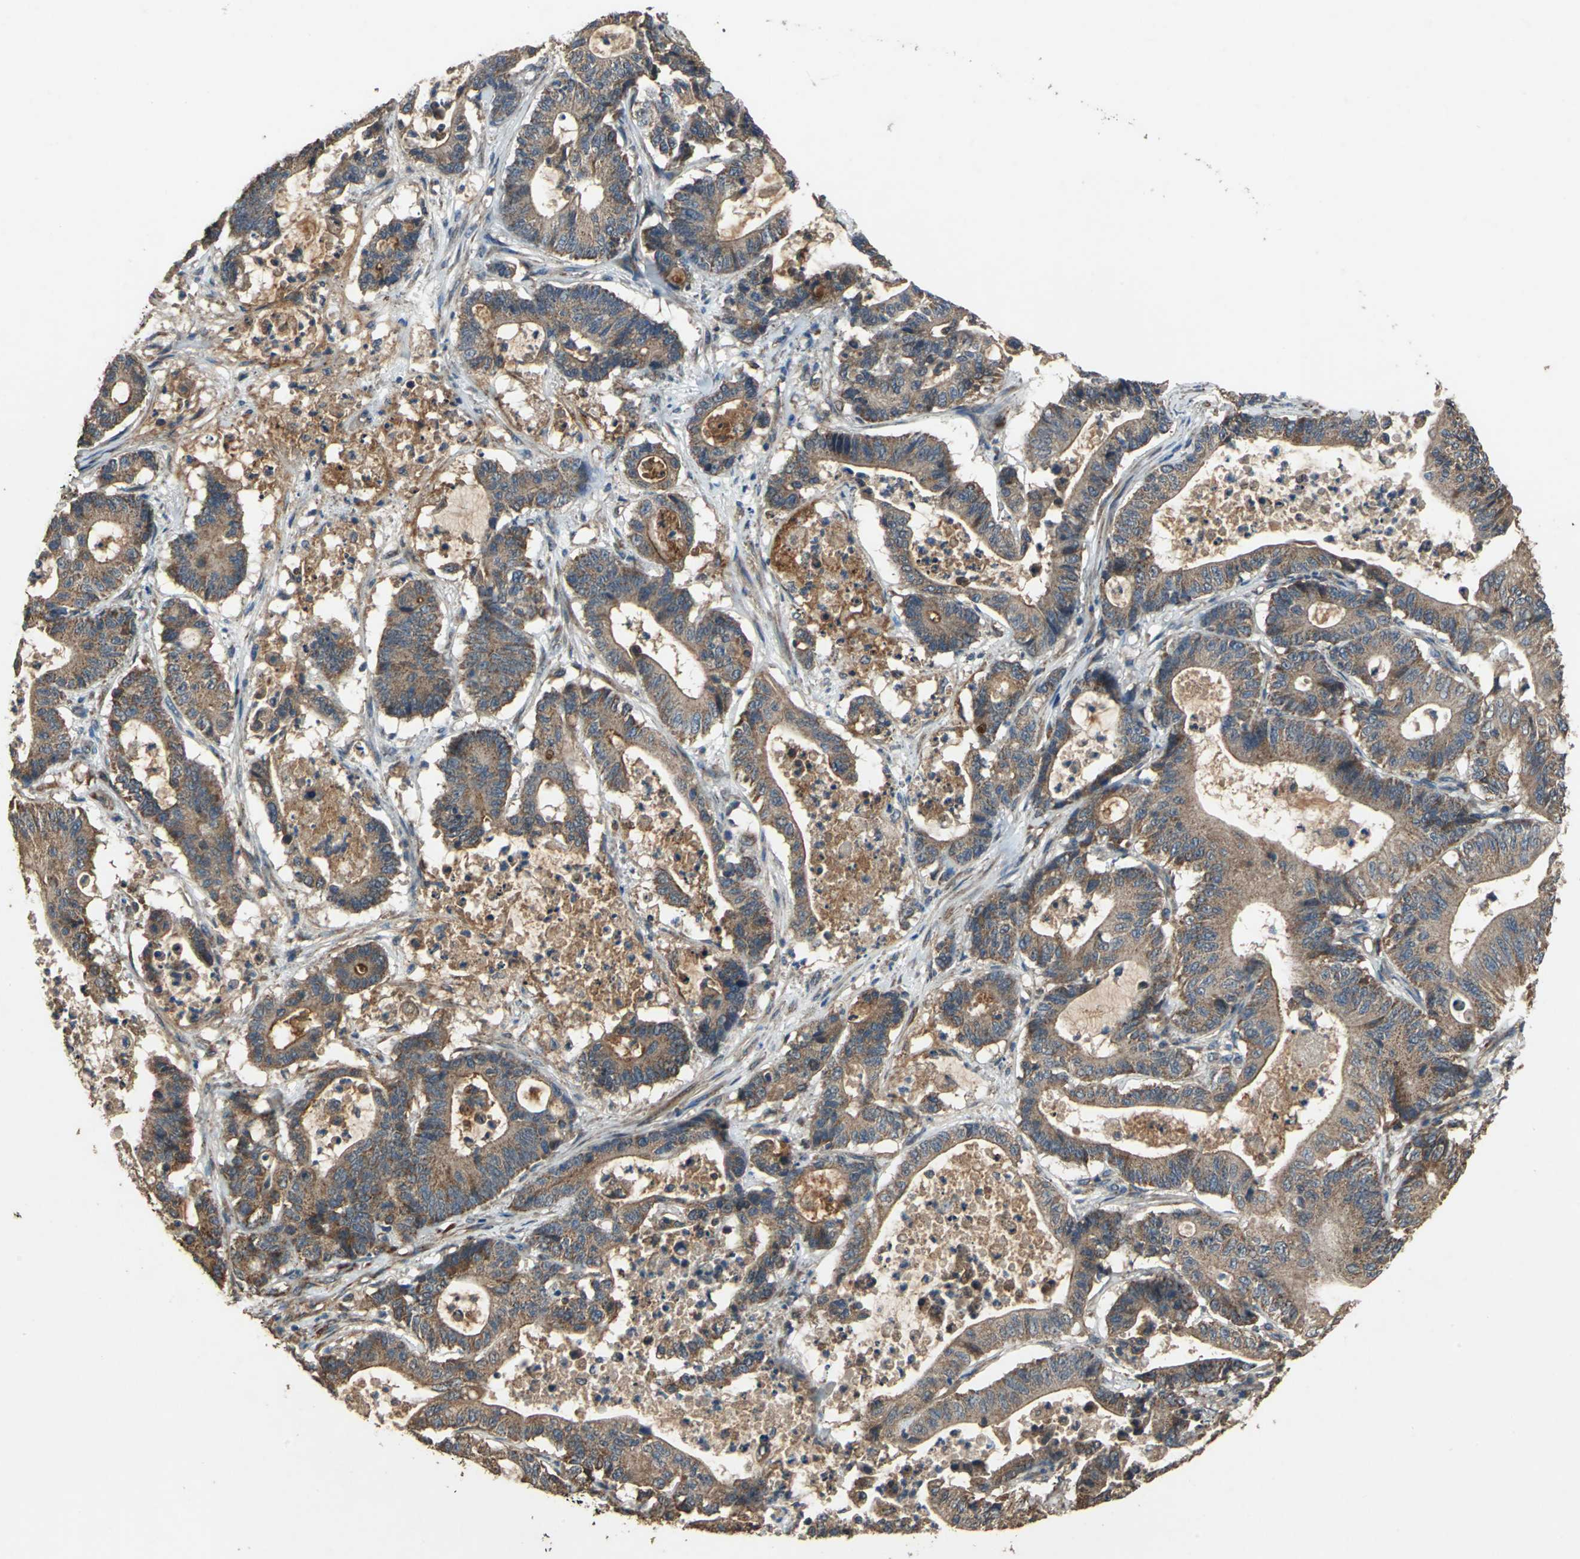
{"staining": {"intensity": "strong", "quantity": ">75%", "location": "cytoplasmic/membranous"}, "tissue": "colorectal cancer", "cell_type": "Tumor cells", "image_type": "cancer", "snomed": [{"axis": "morphology", "description": "Adenocarcinoma, NOS"}, {"axis": "topography", "description": "Colon"}], "caption": "A histopathology image showing strong cytoplasmic/membranous expression in about >75% of tumor cells in adenocarcinoma (colorectal), as visualized by brown immunohistochemical staining.", "gene": "POLRMT", "patient": {"sex": "female", "age": 84}}